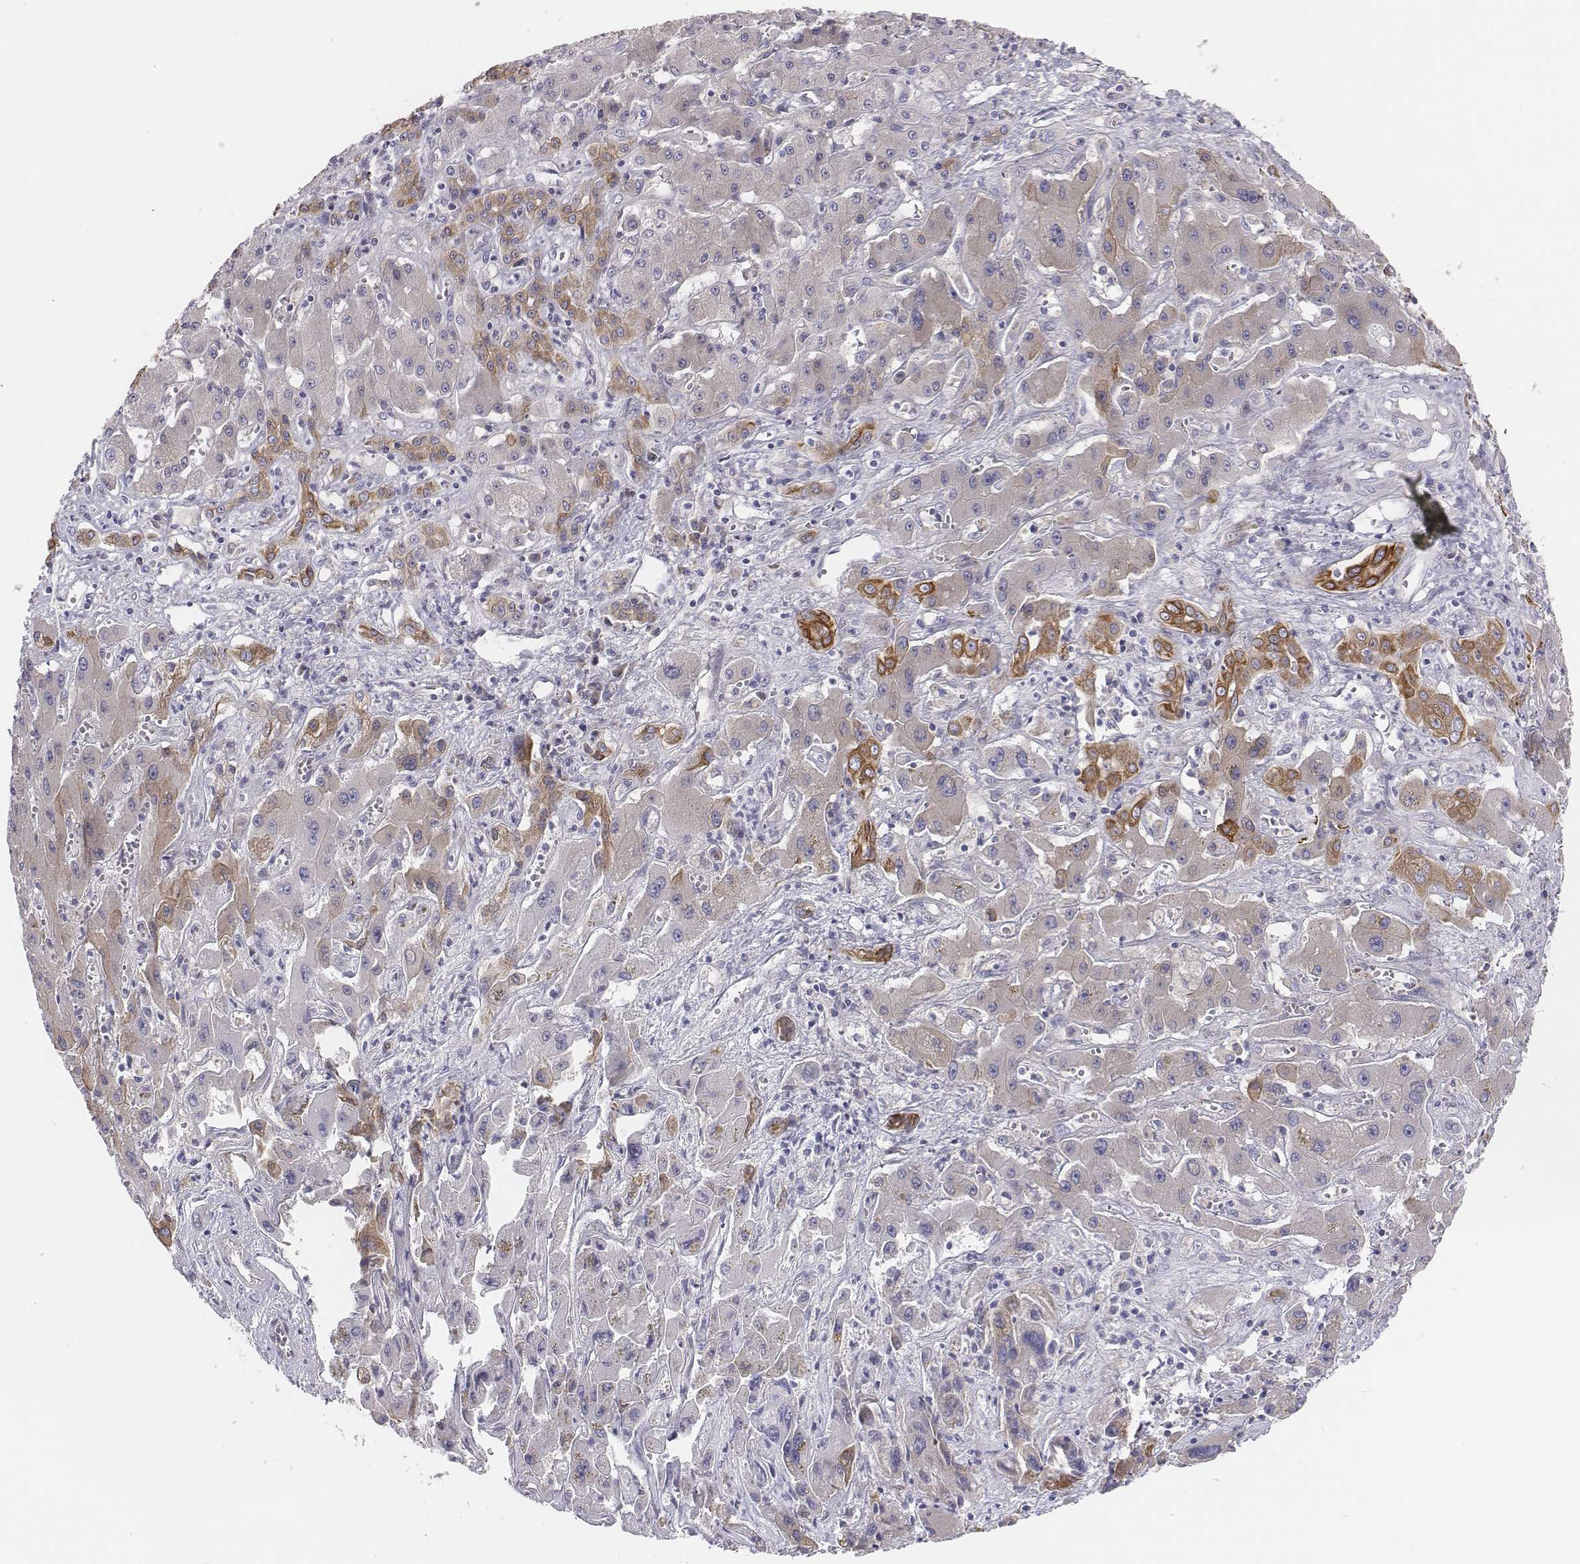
{"staining": {"intensity": "moderate", "quantity": "25%-75%", "location": "cytoplasmic/membranous"}, "tissue": "liver cancer", "cell_type": "Tumor cells", "image_type": "cancer", "snomed": [{"axis": "morphology", "description": "Cholangiocarcinoma"}, {"axis": "topography", "description": "Liver"}], "caption": "Liver cancer was stained to show a protein in brown. There is medium levels of moderate cytoplasmic/membranous staining in about 25%-75% of tumor cells. (Brightfield microscopy of DAB IHC at high magnification).", "gene": "CHST14", "patient": {"sex": "male", "age": 67}}